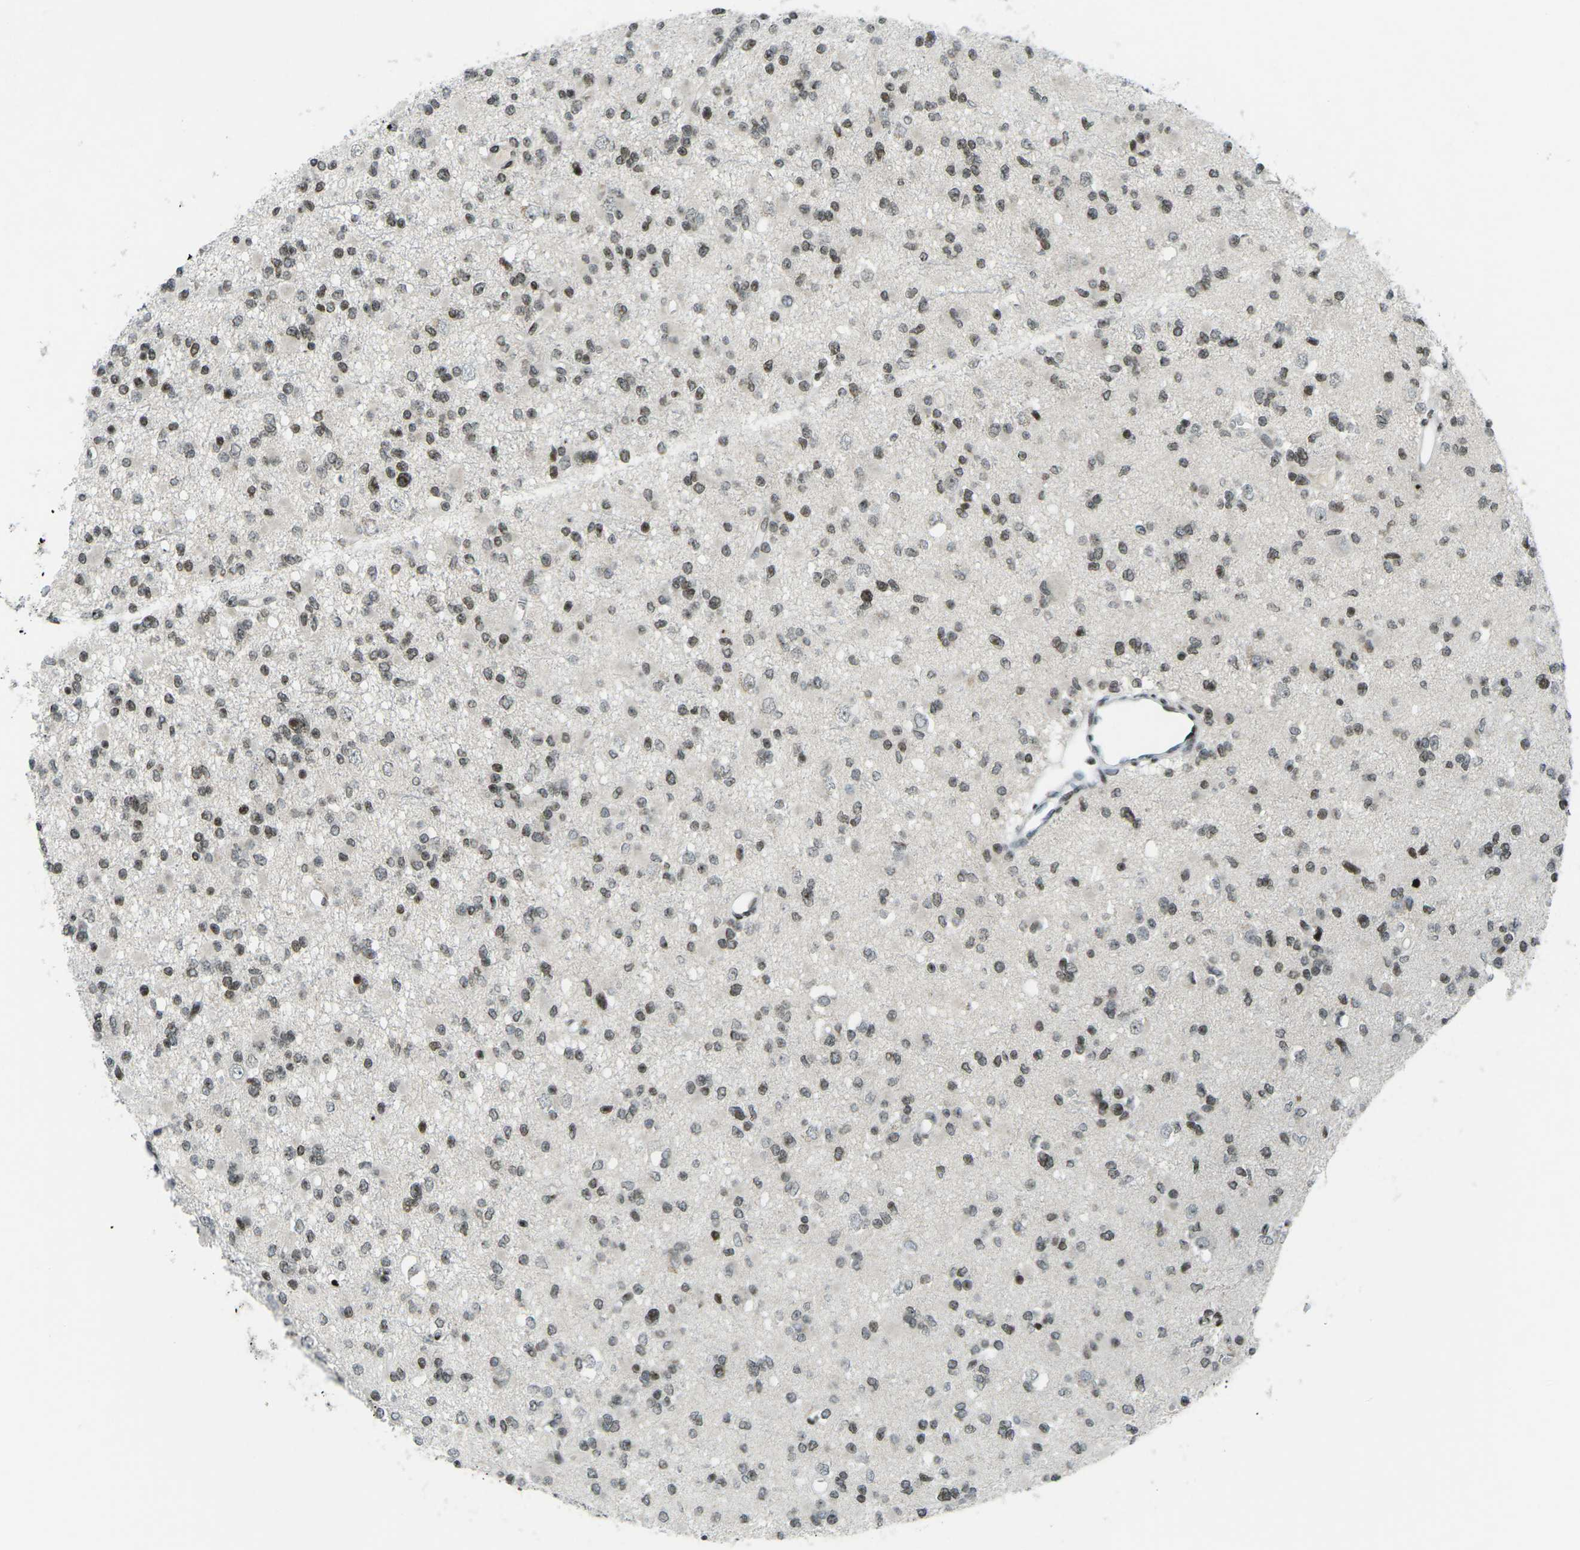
{"staining": {"intensity": "moderate", "quantity": ">75%", "location": "nuclear"}, "tissue": "glioma", "cell_type": "Tumor cells", "image_type": "cancer", "snomed": [{"axis": "morphology", "description": "Glioma, malignant, Low grade"}, {"axis": "topography", "description": "Brain"}], "caption": "Protein analysis of glioma tissue exhibits moderate nuclear positivity in approximately >75% of tumor cells. (DAB IHC with brightfield microscopy, high magnification).", "gene": "EME1", "patient": {"sex": "female", "age": 22}}